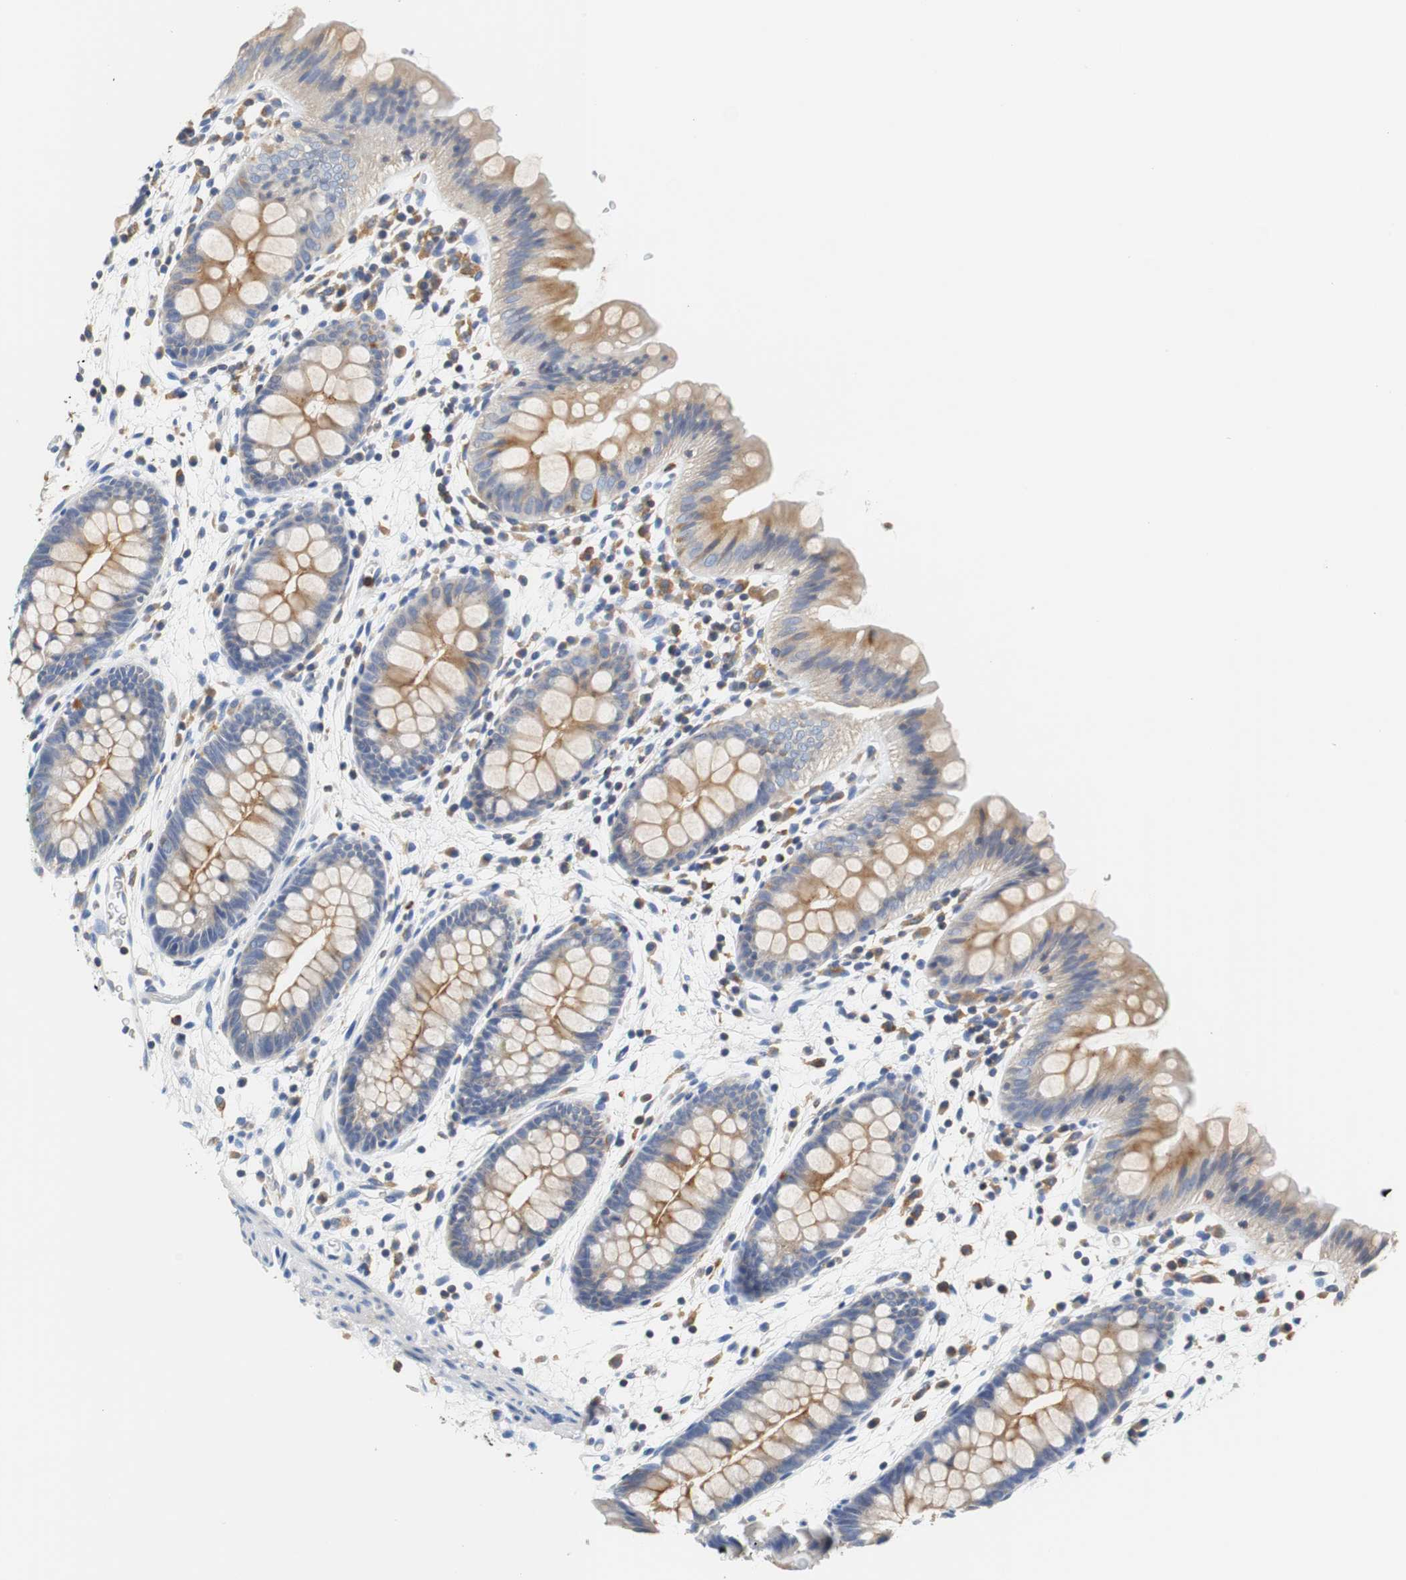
{"staining": {"intensity": "negative", "quantity": "none", "location": "none"}, "tissue": "colon", "cell_type": "Endothelial cells", "image_type": "normal", "snomed": [{"axis": "morphology", "description": "Normal tissue, NOS"}, {"axis": "topography", "description": "Smooth muscle"}, {"axis": "topography", "description": "Colon"}], "caption": "The image shows no significant expression in endothelial cells of colon. (DAB (3,3'-diaminobenzidine) immunohistochemistry with hematoxylin counter stain).", "gene": "VAMP8", "patient": {"sex": "male", "age": 67}}